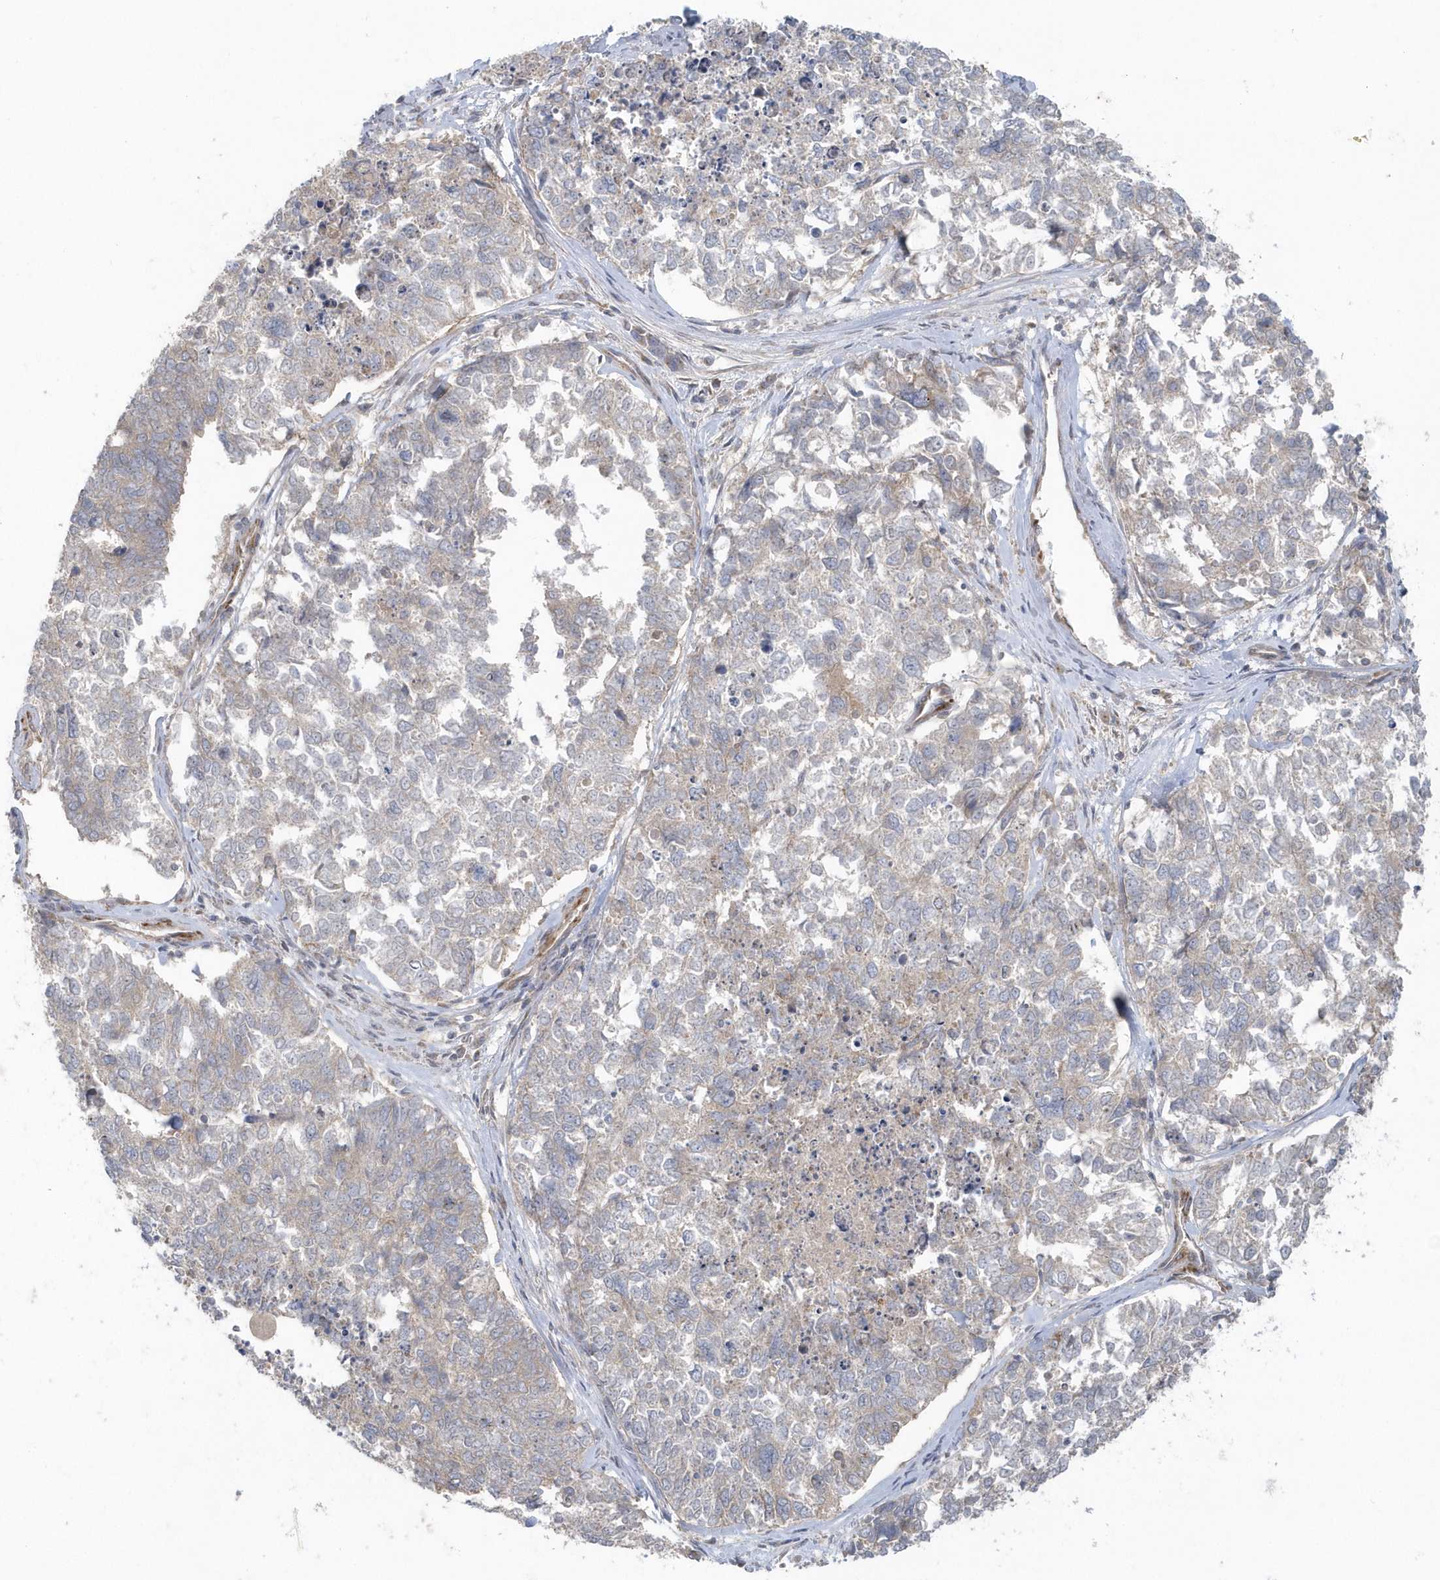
{"staining": {"intensity": "weak", "quantity": "<25%", "location": "cytoplasmic/membranous"}, "tissue": "cervical cancer", "cell_type": "Tumor cells", "image_type": "cancer", "snomed": [{"axis": "morphology", "description": "Squamous cell carcinoma, NOS"}, {"axis": "topography", "description": "Cervix"}], "caption": "Tumor cells show no significant staining in squamous cell carcinoma (cervical). (DAB (3,3'-diaminobenzidine) IHC visualized using brightfield microscopy, high magnification).", "gene": "ACTR1A", "patient": {"sex": "female", "age": 63}}